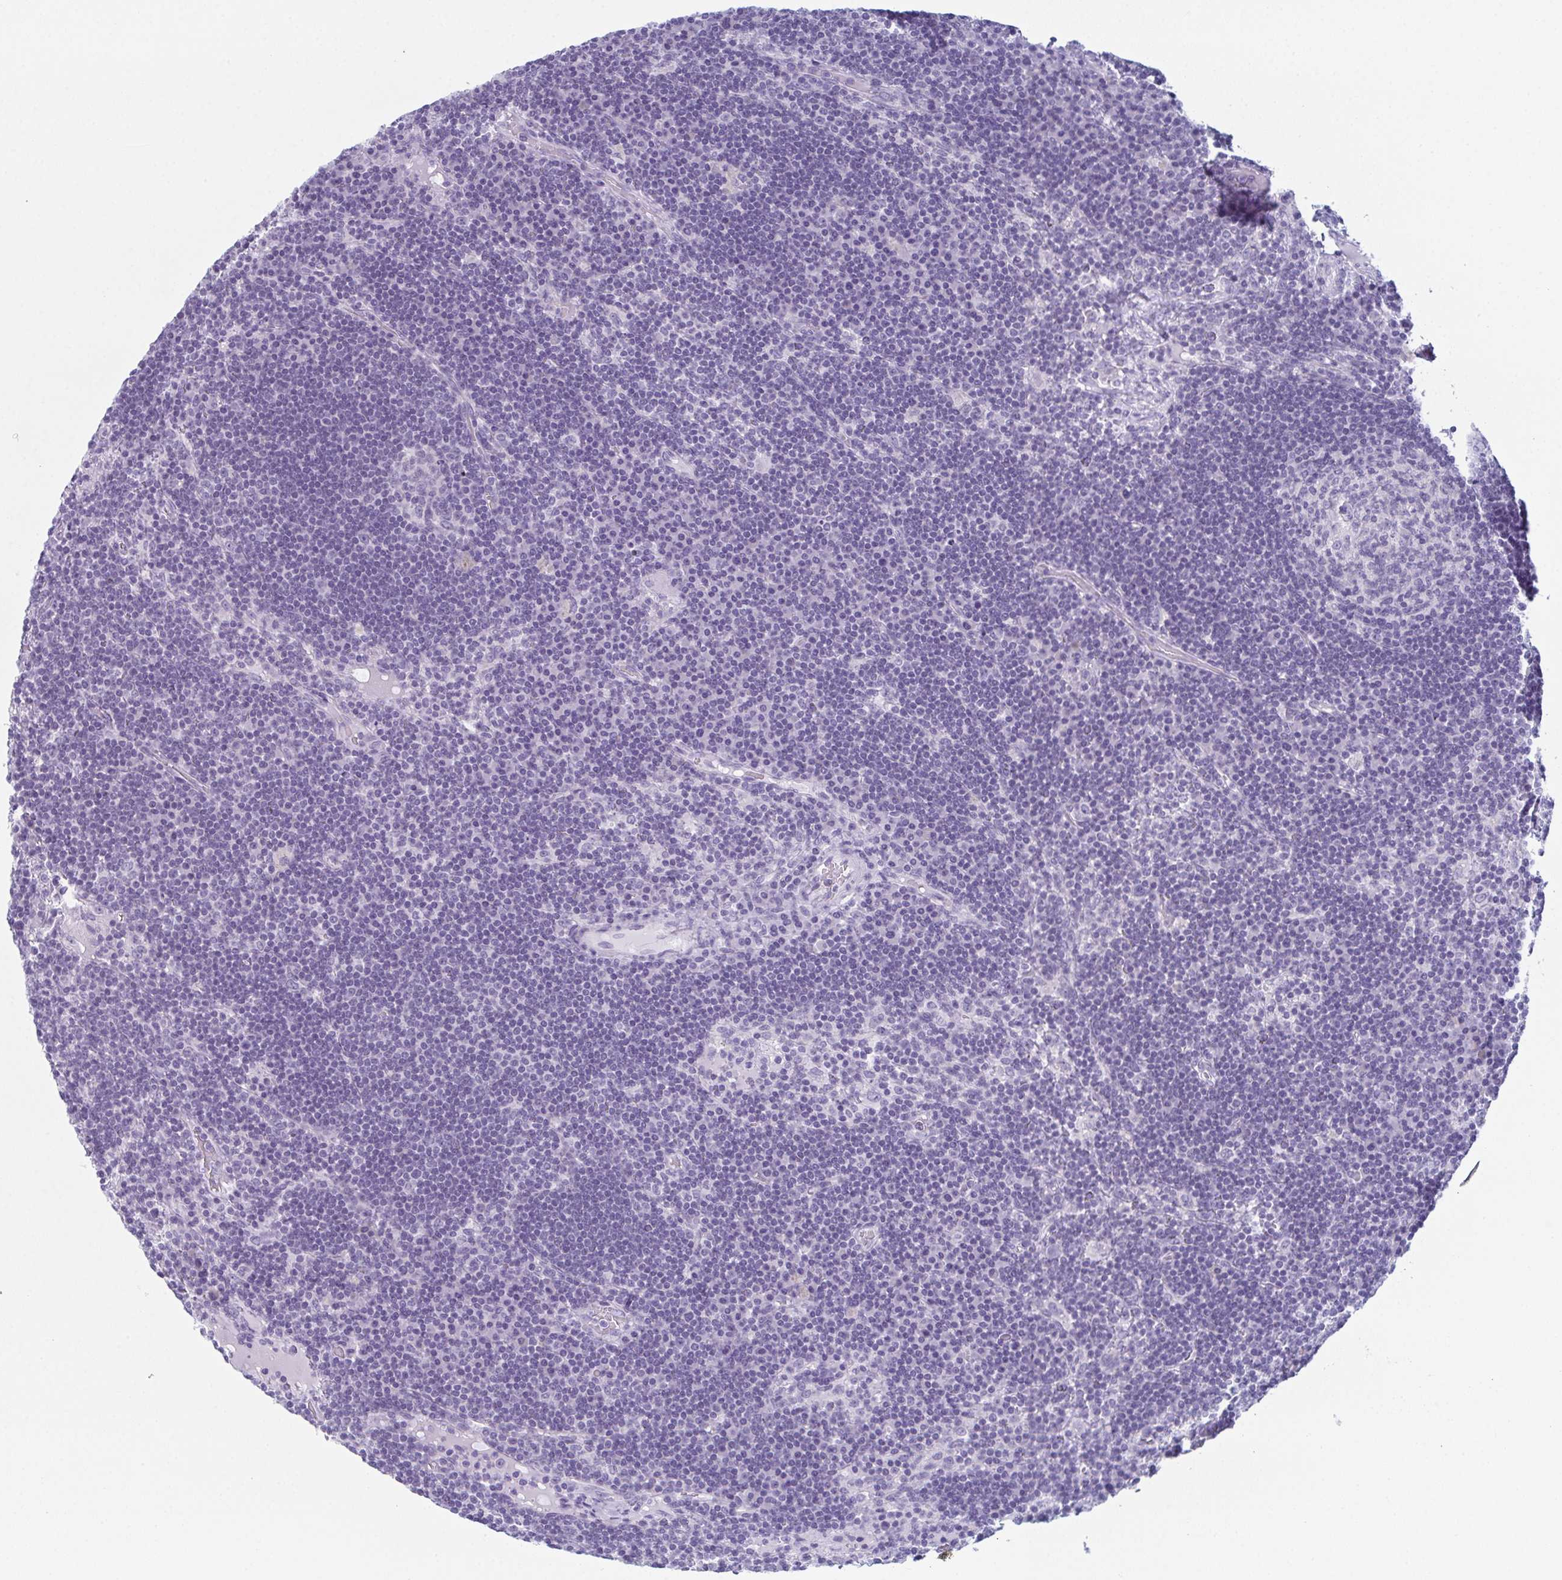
{"staining": {"intensity": "negative", "quantity": "none", "location": "none"}, "tissue": "lymph node", "cell_type": "Germinal center cells", "image_type": "normal", "snomed": [{"axis": "morphology", "description": "Normal tissue, NOS"}, {"axis": "topography", "description": "Lymph node"}], "caption": "Immunohistochemistry image of normal lymph node stained for a protein (brown), which displays no expression in germinal center cells.", "gene": "ENKUR", "patient": {"sex": "male", "age": 67}}